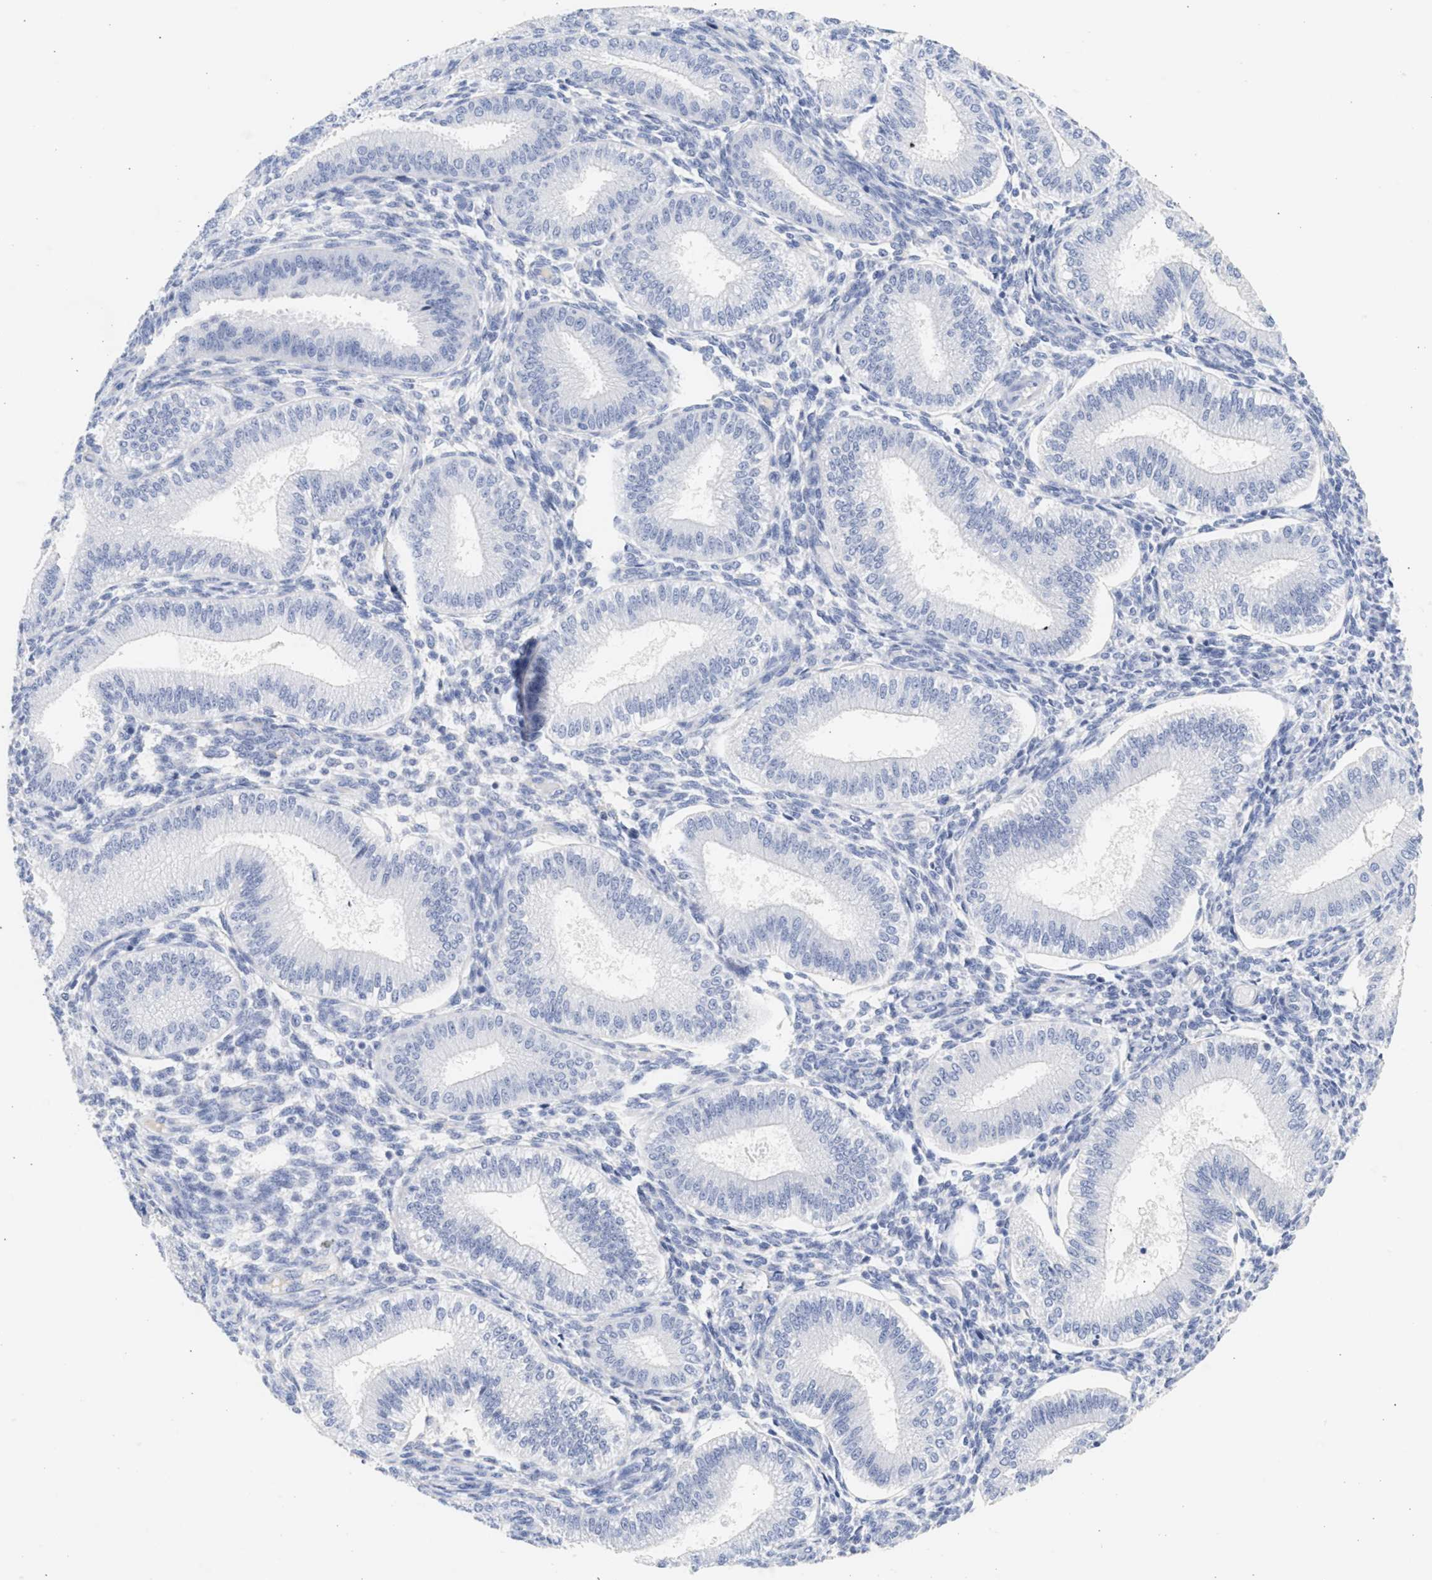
{"staining": {"intensity": "negative", "quantity": "none", "location": "none"}, "tissue": "endometrium", "cell_type": "Cells in endometrial stroma", "image_type": "normal", "snomed": [{"axis": "morphology", "description": "Normal tissue, NOS"}, {"axis": "topography", "description": "Endometrium"}], "caption": "IHC micrograph of unremarkable endometrium stained for a protein (brown), which displays no positivity in cells in endometrial stroma.", "gene": "SPATA3", "patient": {"sex": "female", "age": 39}}